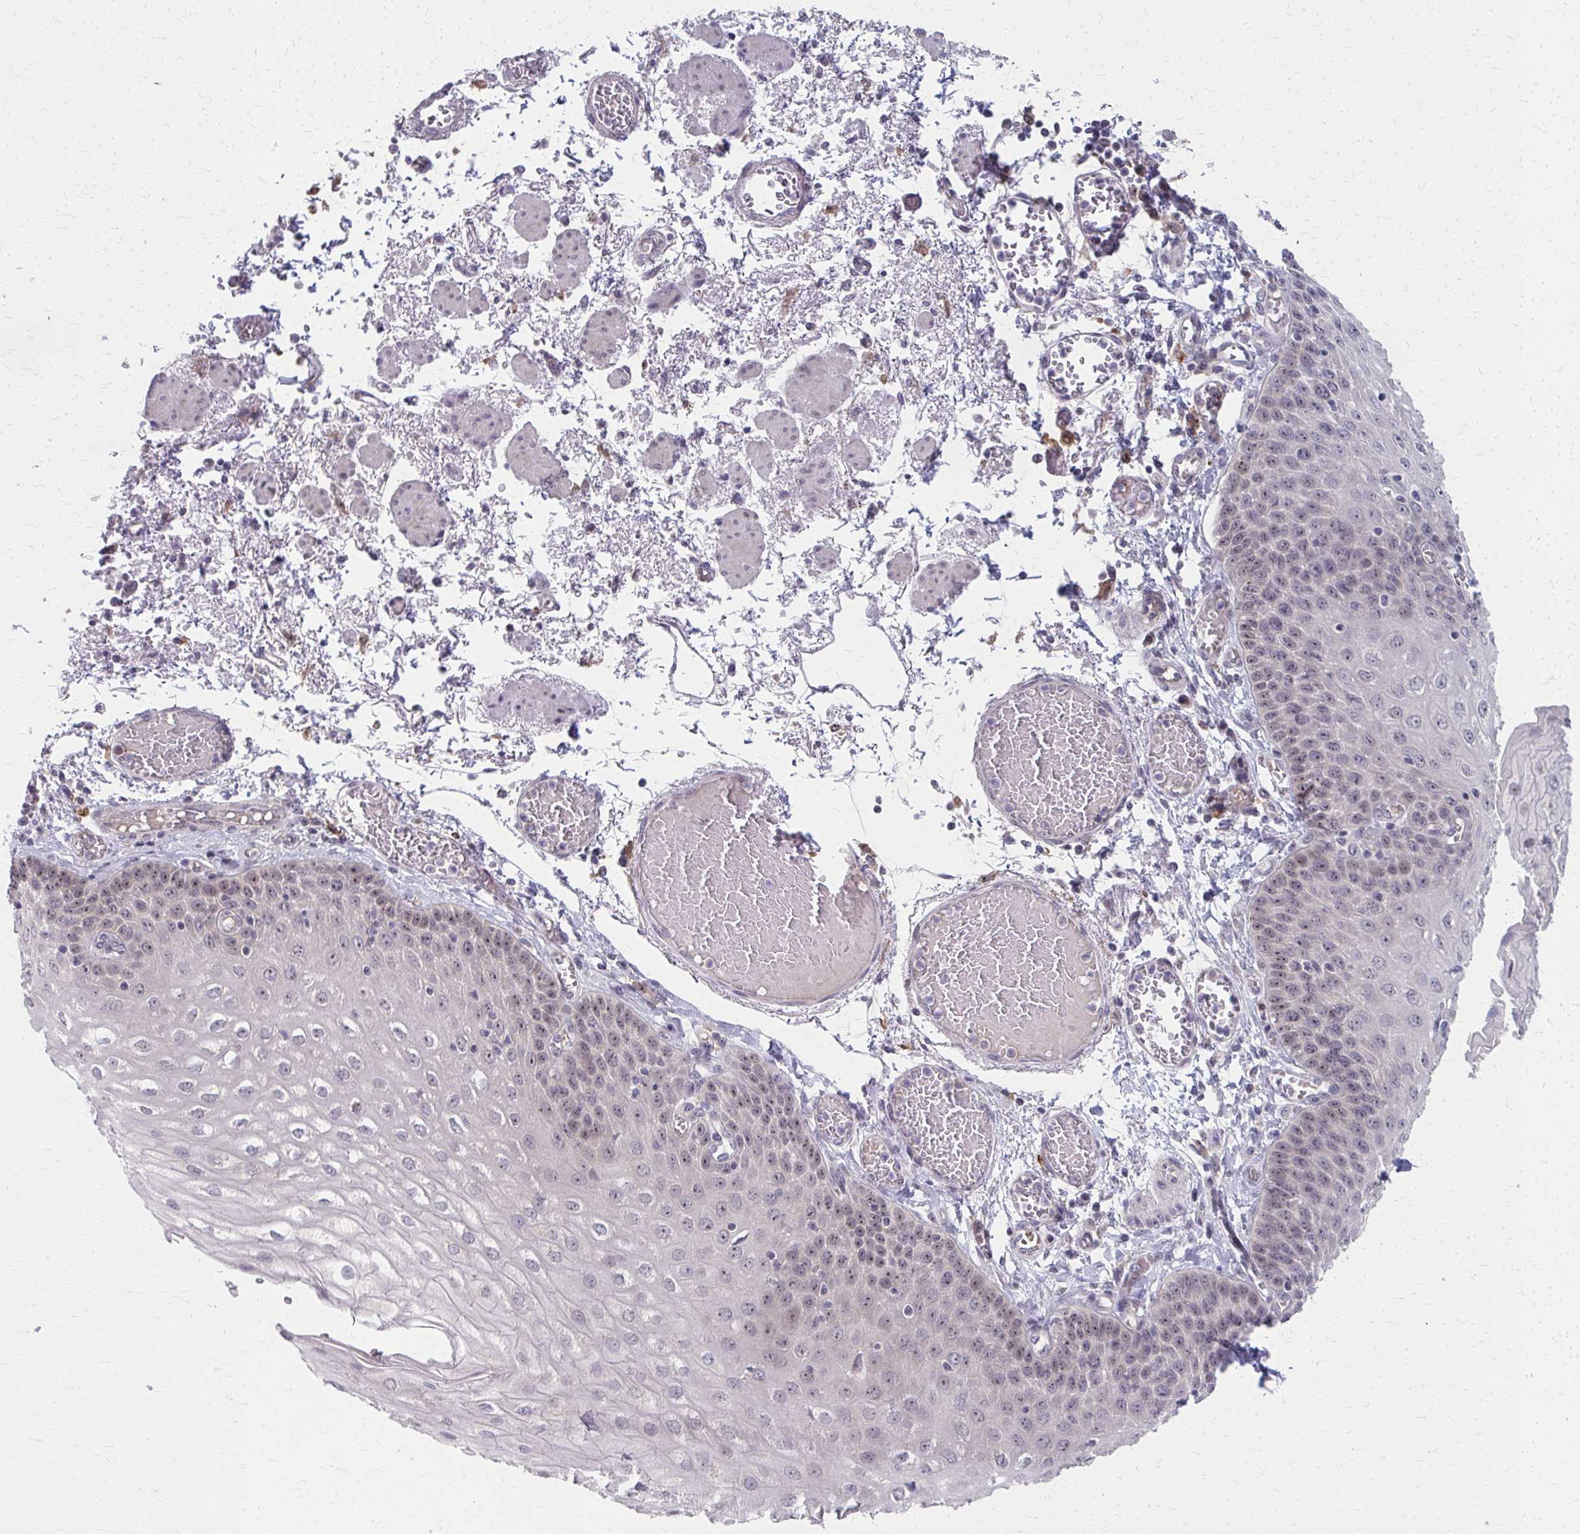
{"staining": {"intensity": "moderate", "quantity": "25%-75%", "location": "nuclear"}, "tissue": "esophagus", "cell_type": "Squamous epithelial cells", "image_type": "normal", "snomed": [{"axis": "morphology", "description": "Normal tissue, NOS"}, {"axis": "morphology", "description": "Adenocarcinoma, NOS"}, {"axis": "topography", "description": "Esophagus"}], "caption": "Esophagus stained for a protein displays moderate nuclear positivity in squamous epithelial cells. (Stains: DAB in brown, nuclei in blue, Microscopy: brightfield microscopy at high magnification).", "gene": "NUDT16", "patient": {"sex": "male", "age": 81}}